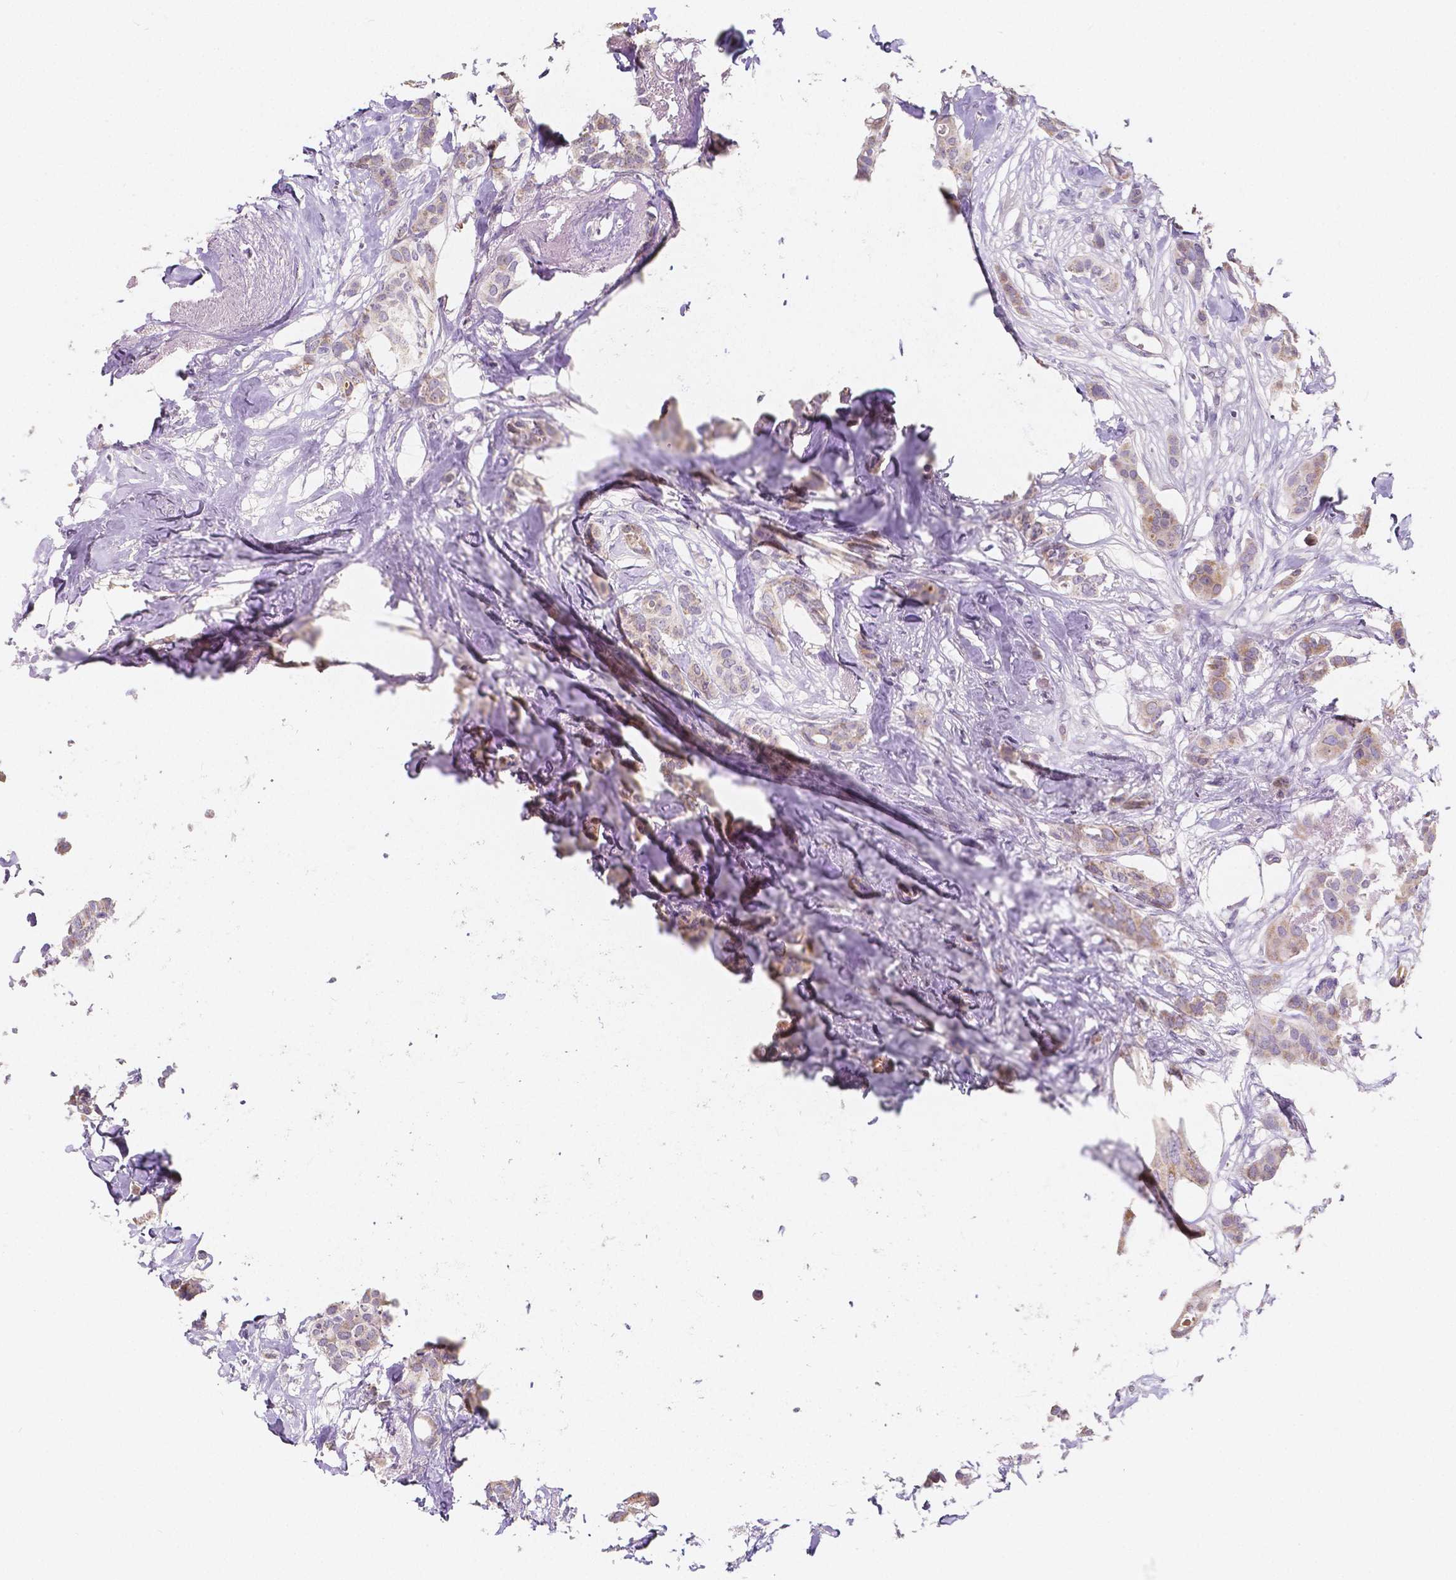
{"staining": {"intensity": "weak", "quantity": "<25%", "location": "cytoplasmic/membranous"}, "tissue": "breast cancer", "cell_type": "Tumor cells", "image_type": "cancer", "snomed": [{"axis": "morphology", "description": "Duct carcinoma"}, {"axis": "topography", "description": "Breast"}], "caption": "DAB (3,3'-diaminobenzidine) immunohistochemical staining of human breast intraductal carcinoma shows no significant expression in tumor cells.", "gene": "ACP5", "patient": {"sex": "female", "age": 62}}